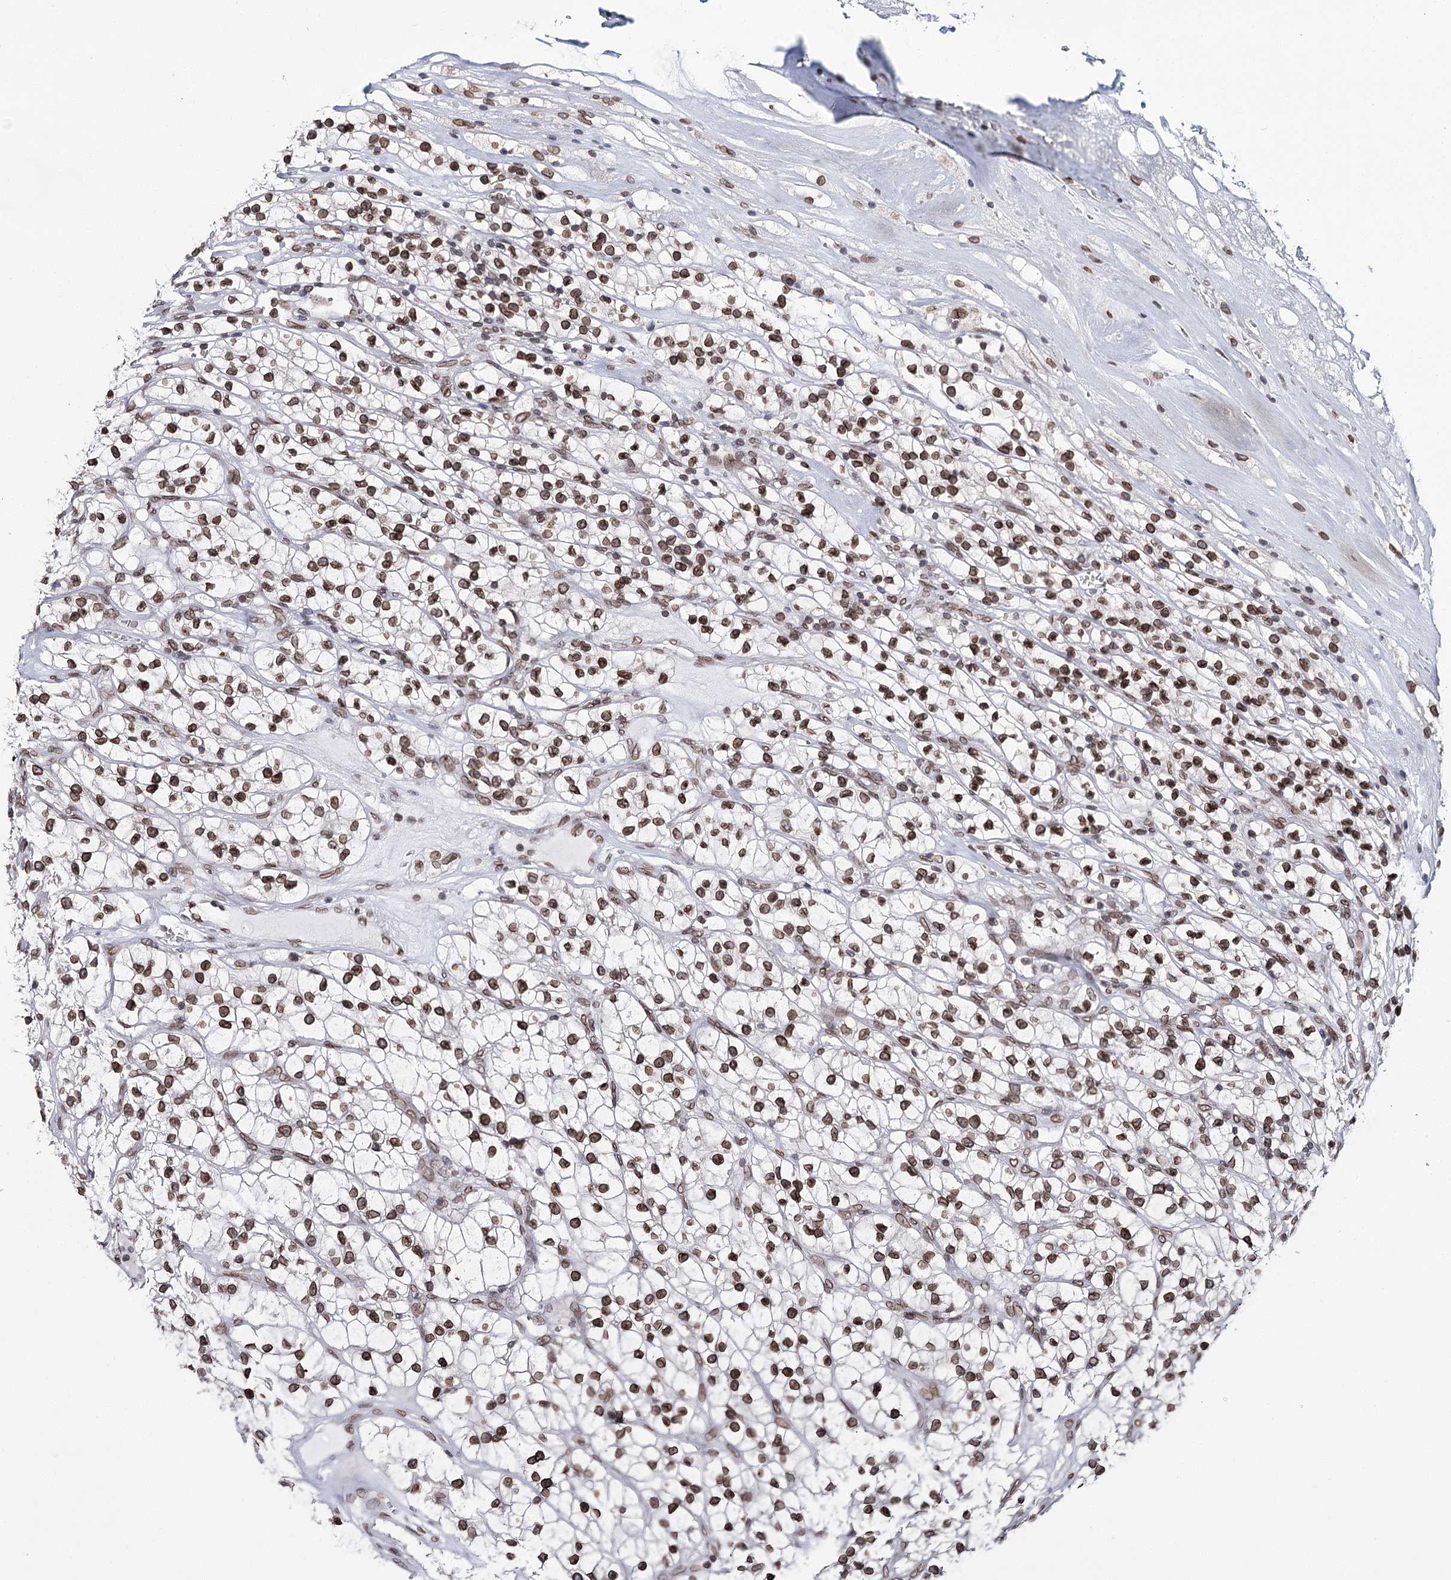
{"staining": {"intensity": "moderate", "quantity": ">75%", "location": "nuclear"}, "tissue": "renal cancer", "cell_type": "Tumor cells", "image_type": "cancer", "snomed": [{"axis": "morphology", "description": "Adenocarcinoma, NOS"}, {"axis": "topography", "description": "Kidney"}], "caption": "Immunohistochemical staining of human adenocarcinoma (renal) displays medium levels of moderate nuclear protein expression in approximately >75% of tumor cells.", "gene": "KIAA0930", "patient": {"sex": "female", "age": 57}}